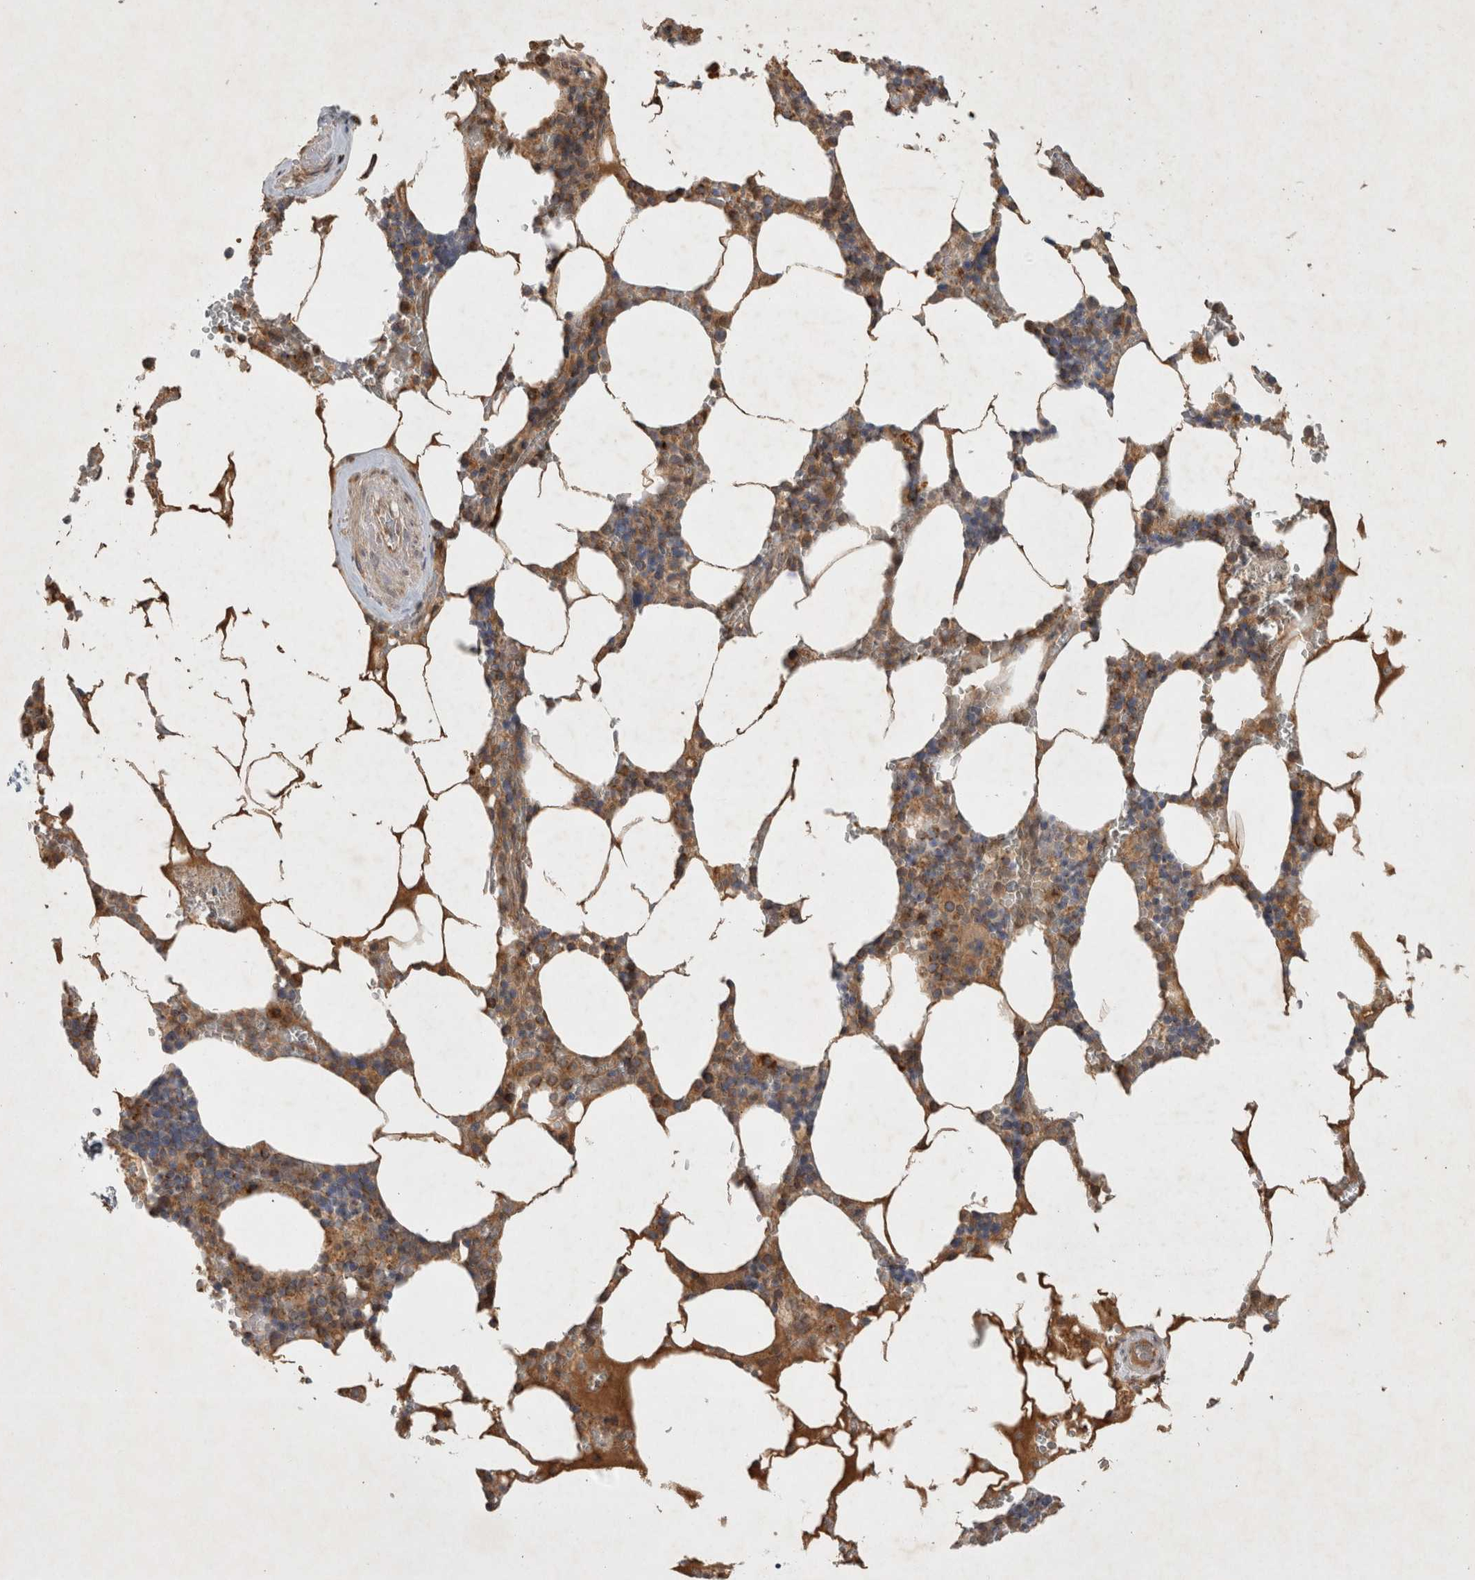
{"staining": {"intensity": "moderate", "quantity": "25%-75%", "location": "cytoplasmic/membranous"}, "tissue": "bone marrow", "cell_type": "Hematopoietic cells", "image_type": "normal", "snomed": [{"axis": "morphology", "description": "Normal tissue, NOS"}, {"axis": "topography", "description": "Bone marrow"}], "caption": "Bone marrow stained with DAB immunohistochemistry exhibits medium levels of moderate cytoplasmic/membranous positivity in approximately 25%-75% of hematopoietic cells. (Stains: DAB in brown, nuclei in blue, Microscopy: brightfield microscopy at high magnification).", "gene": "SERAC1", "patient": {"sex": "male", "age": 70}}